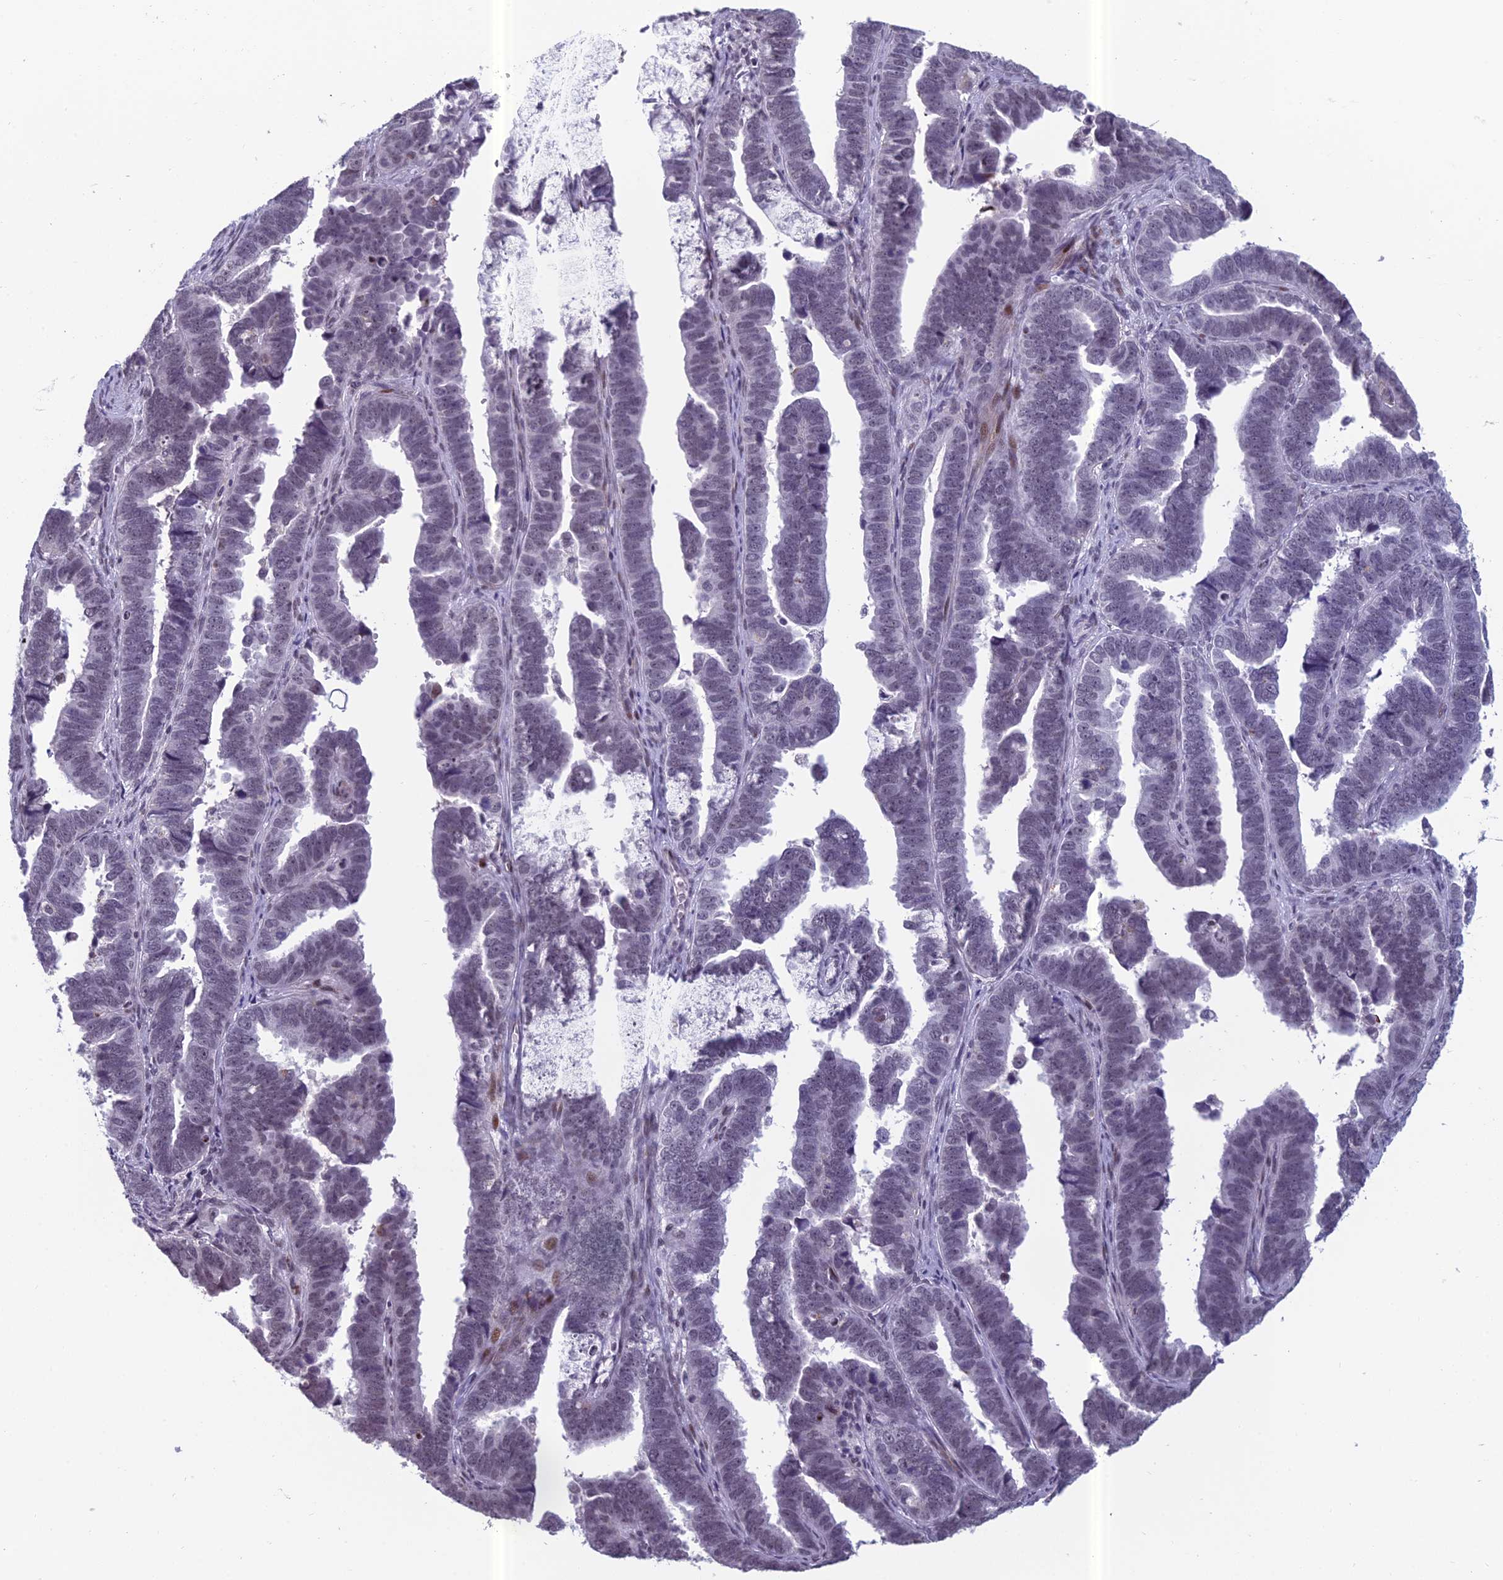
{"staining": {"intensity": "negative", "quantity": "none", "location": "none"}, "tissue": "endometrial cancer", "cell_type": "Tumor cells", "image_type": "cancer", "snomed": [{"axis": "morphology", "description": "Adenocarcinoma, NOS"}, {"axis": "topography", "description": "Endometrium"}], "caption": "Tumor cells are negative for protein expression in human endometrial cancer (adenocarcinoma). (Brightfield microscopy of DAB (3,3'-diaminobenzidine) immunohistochemistry at high magnification).", "gene": "RGS17", "patient": {"sex": "female", "age": 75}}